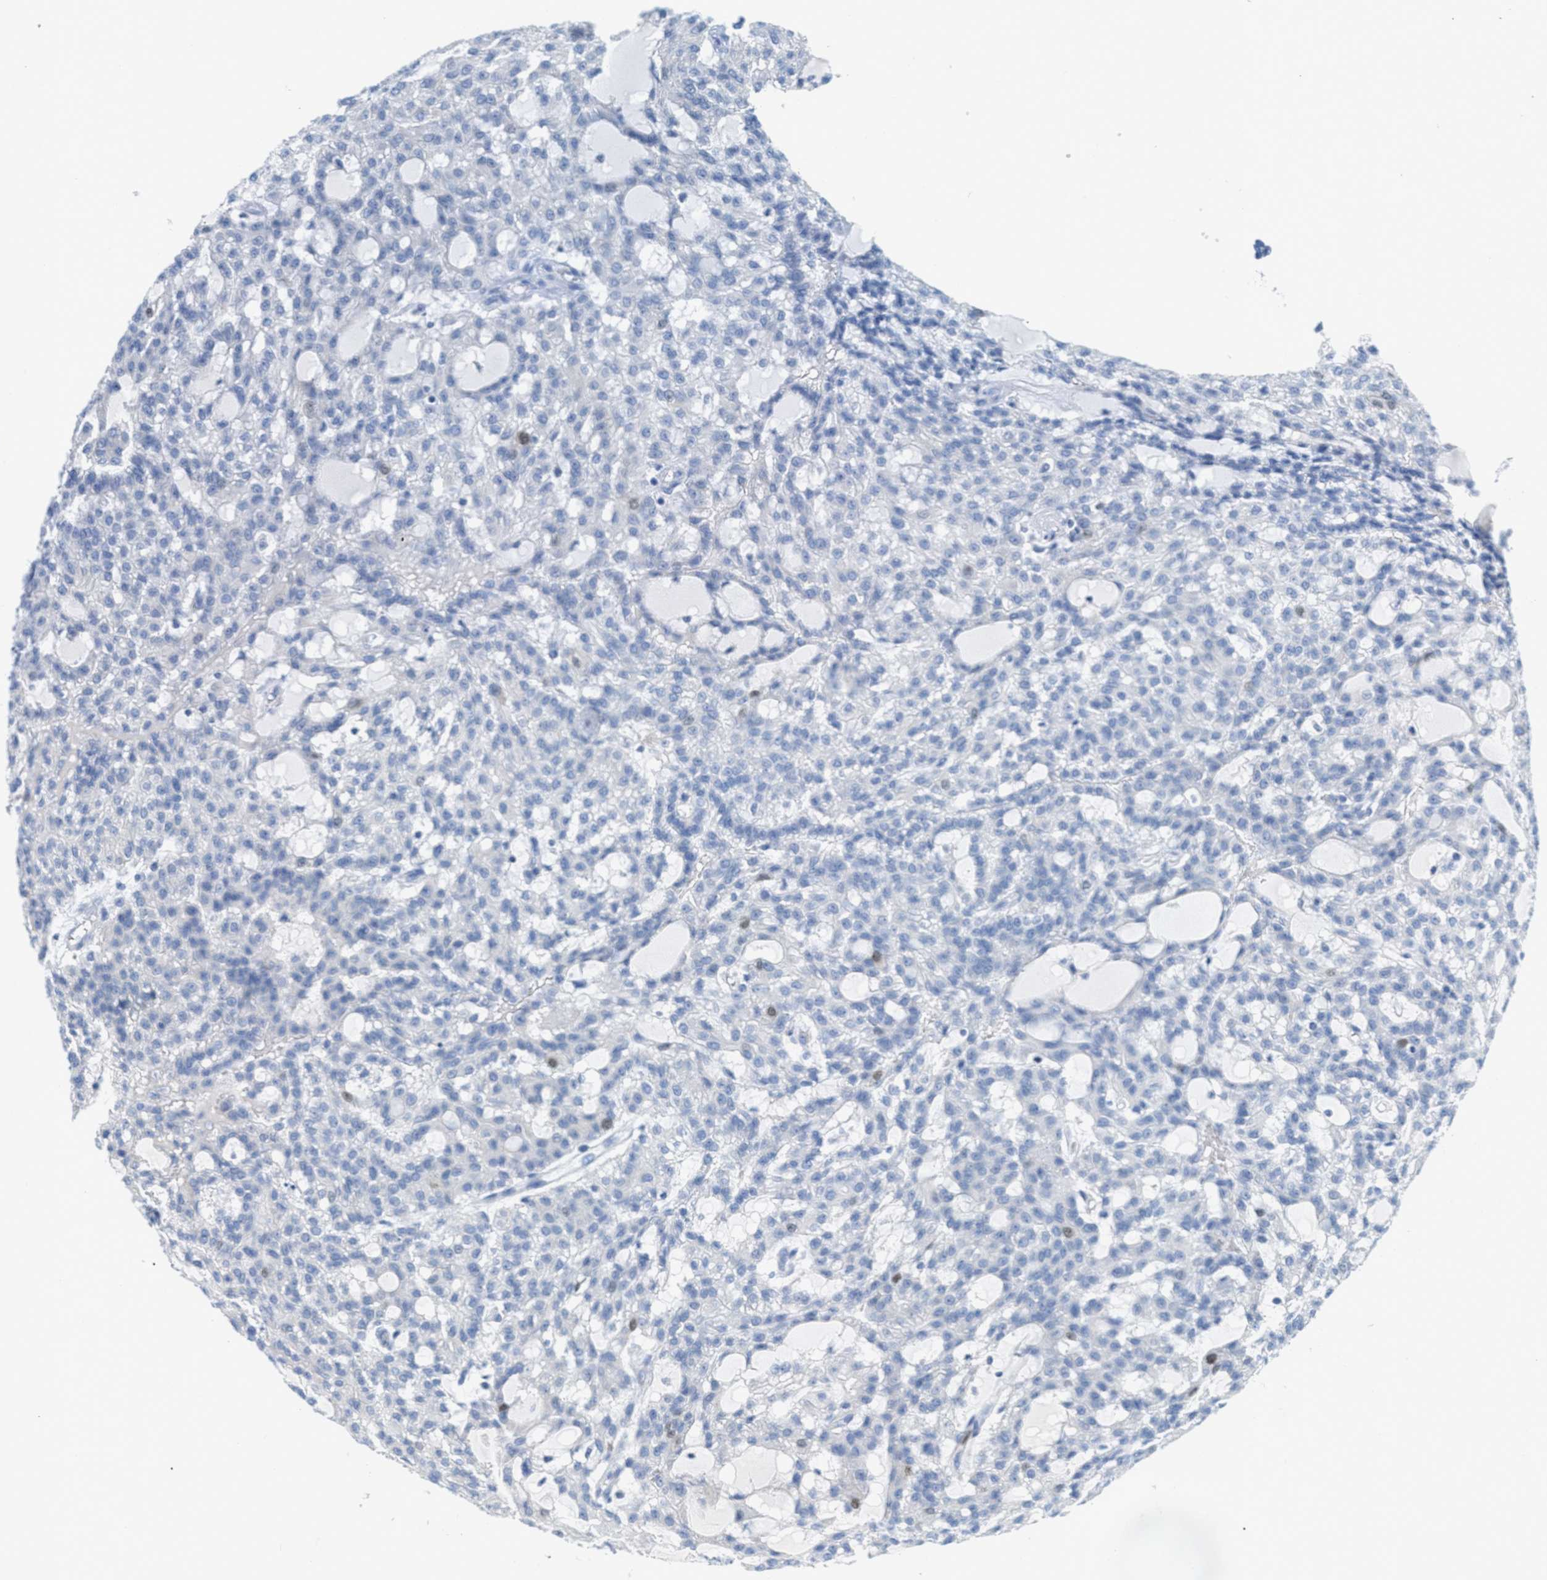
{"staining": {"intensity": "negative", "quantity": "none", "location": "none"}, "tissue": "renal cancer", "cell_type": "Tumor cells", "image_type": "cancer", "snomed": [{"axis": "morphology", "description": "Adenocarcinoma, NOS"}, {"axis": "topography", "description": "Kidney"}], "caption": "Tumor cells are negative for brown protein staining in renal cancer (adenocarcinoma).", "gene": "ORC6", "patient": {"sex": "male", "age": 63}}